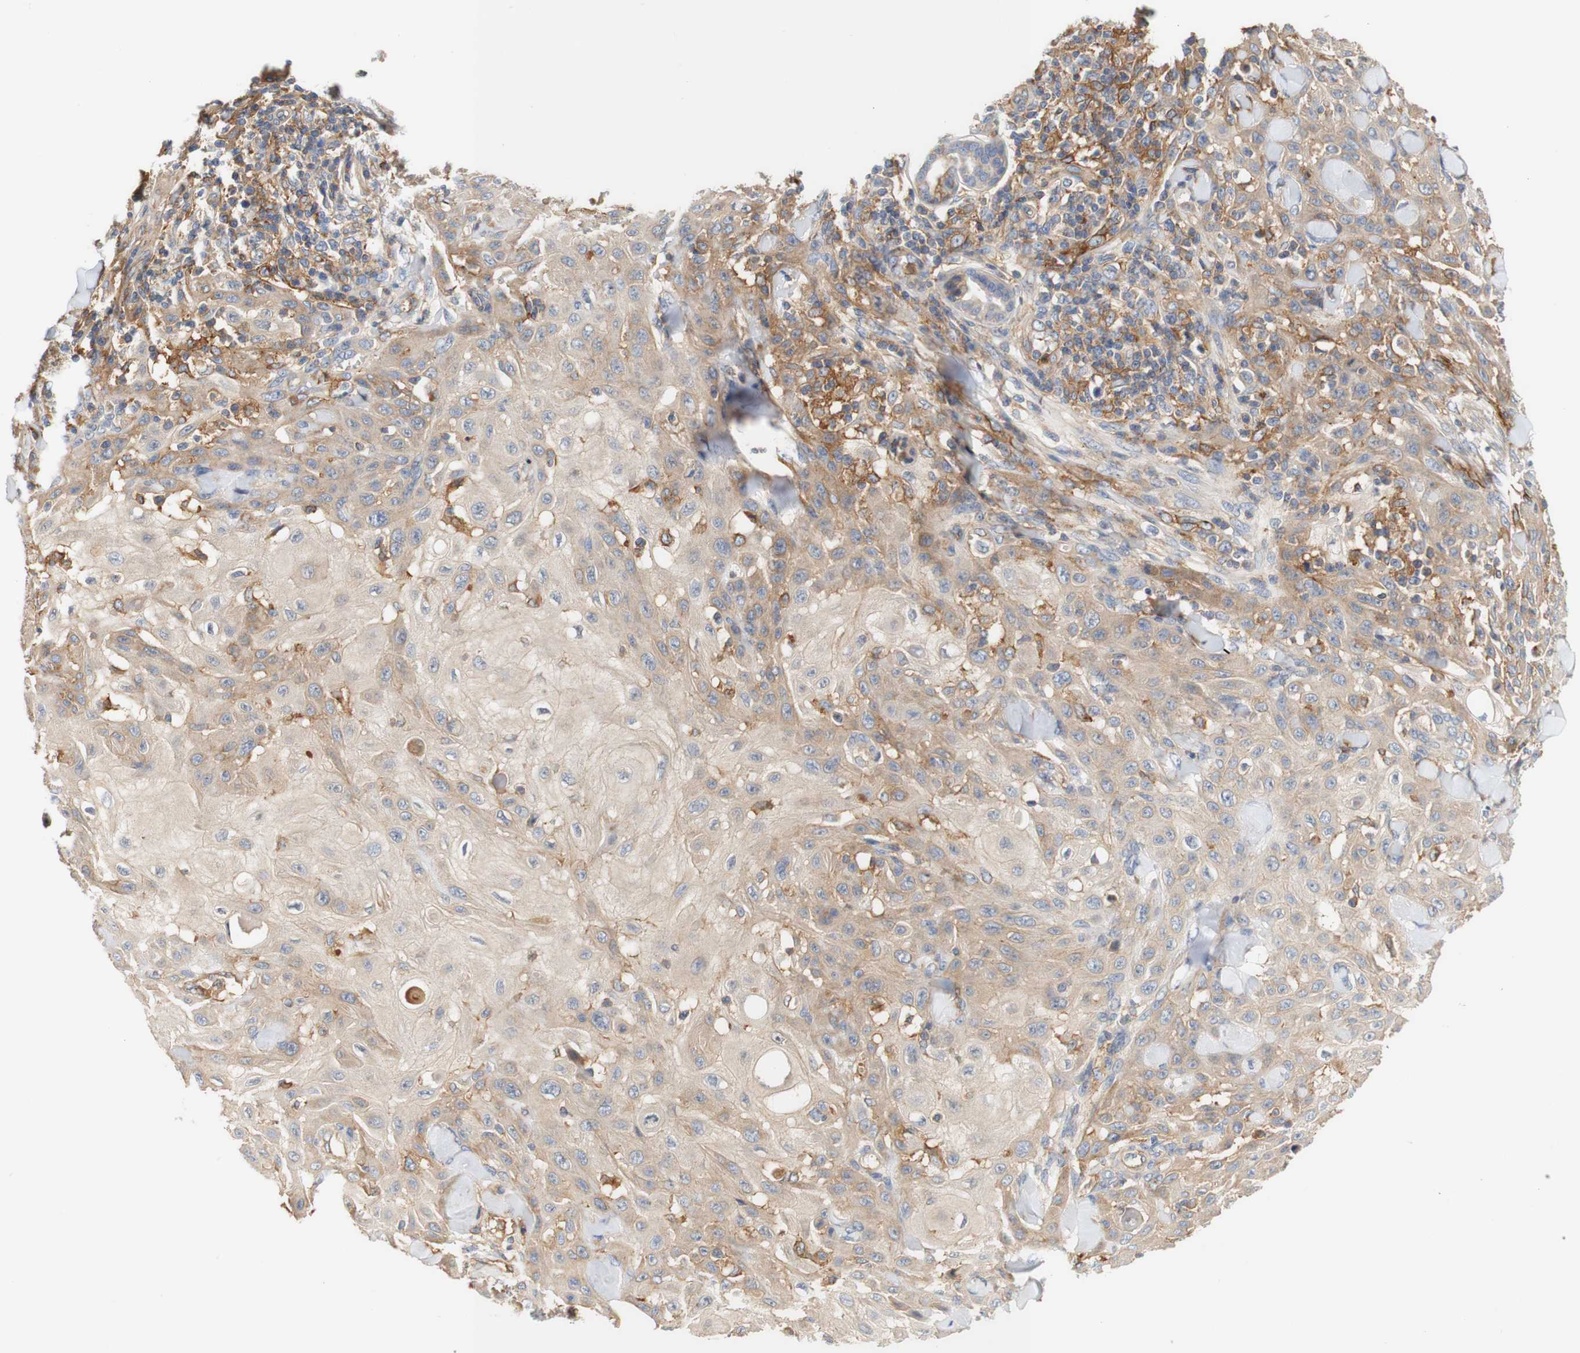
{"staining": {"intensity": "weak", "quantity": "25%-75%", "location": "cytoplasmic/membranous"}, "tissue": "skin cancer", "cell_type": "Tumor cells", "image_type": "cancer", "snomed": [{"axis": "morphology", "description": "Squamous cell carcinoma, NOS"}, {"axis": "topography", "description": "Skin"}], "caption": "A micrograph showing weak cytoplasmic/membranous positivity in approximately 25%-75% of tumor cells in skin cancer, as visualized by brown immunohistochemical staining.", "gene": "PCDH7", "patient": {"sex": "male", "age": 24}}